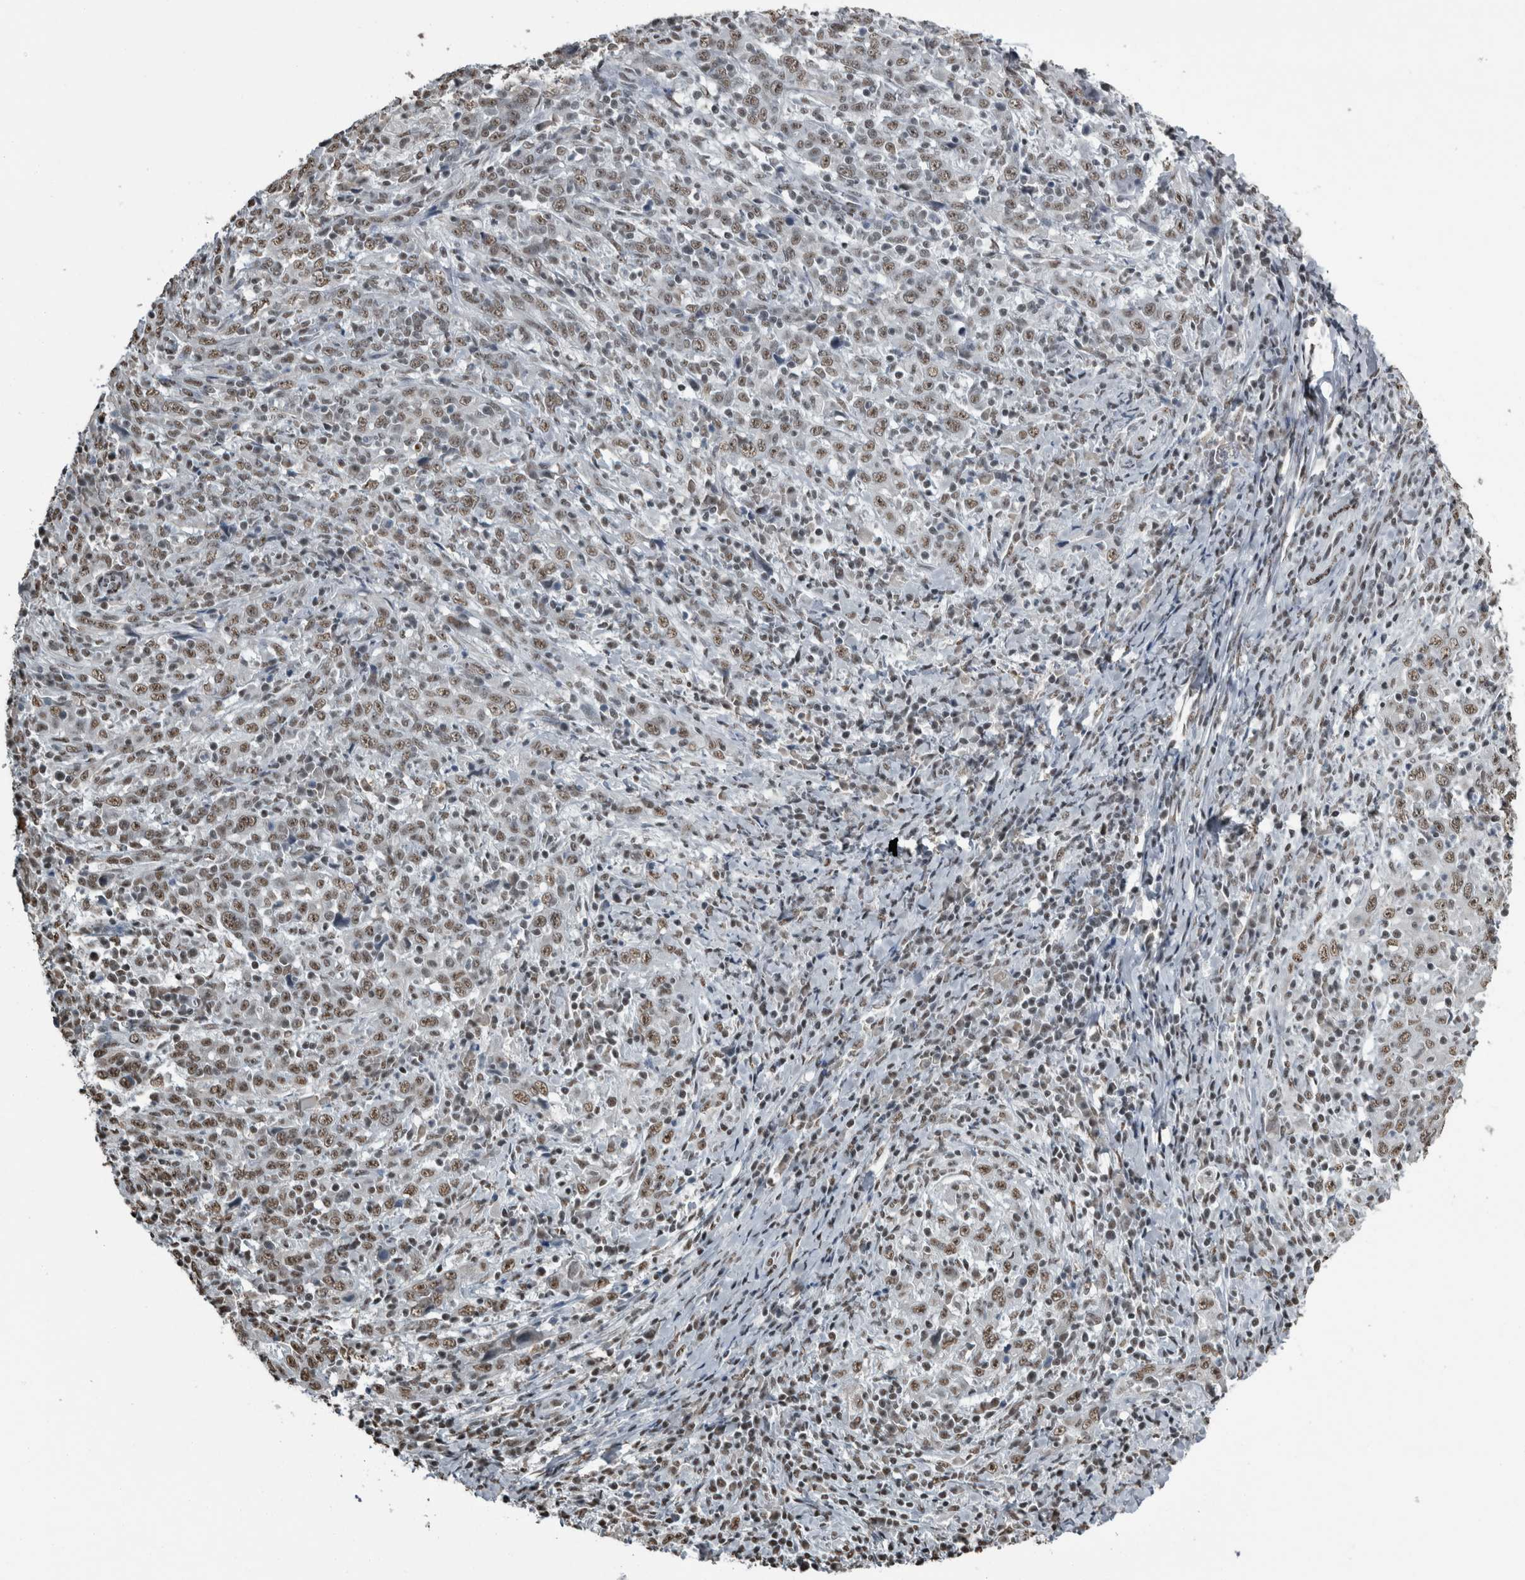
{"staining": {"intensity": "moderate", "quantity": ">75%", "location": "nuclear"}, "tissue": "cervical cancer", "cell_type": "Tumor cells", "image_type": "cancer", "snomed": [{"axis": "morphology", "description": "Squamous cell carcinoma, NOS"}, {"axis": "topography", "description": "Cervix"}], "caption": "Immunohistochemistry (IHC) of human cervical cancer (squamous cell carcinoma) shows medium levels of moderate nuclear positivity in approximately >75% of tumor cells.", "gene": "TGS1", "patient": {"sex": "female", "age": 46}}